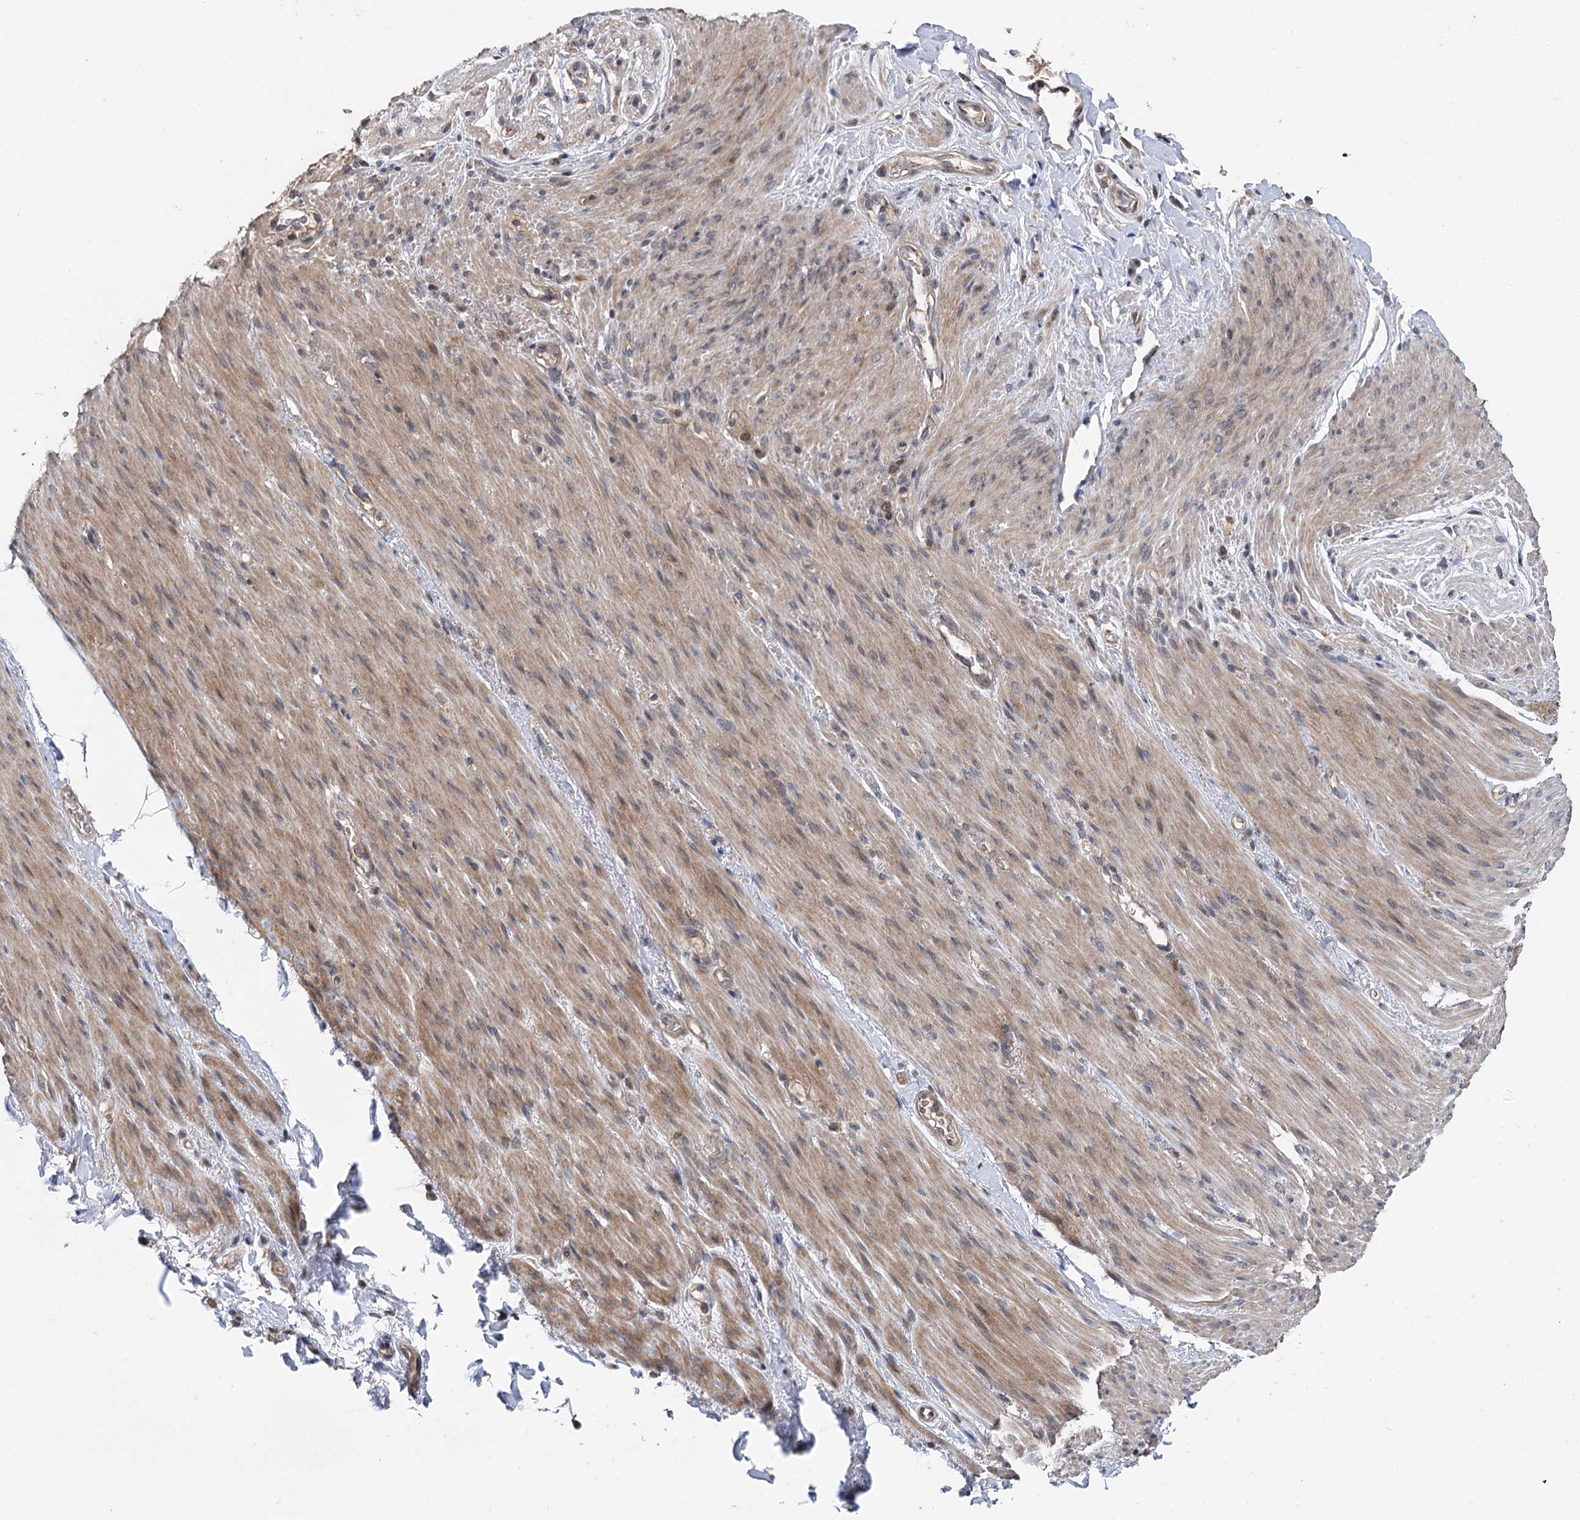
{"staining": {"intensity": "moderate", "quantity": ">75%", "location": "cytoplasmic/membranous,nuclear"}, "tissue": "soft tissue", "cell_type": "Chondrocytes", "image_type": "normal", "snomed": [{"axis": "morphology", "description": "Normal tissue, NOS"}, {"axis": "topography", "description": "Colon"}, {"axis": "topography", "description": "Peripheral nerve tissue"}], "caption": "High-power microscopy captured an IHC histopathology image of unremarkable soft tissue, revealing moderate cytoplasmic/membranous,nuclear staining in about >75% of chondrocytes. (IHC, brightfield microscopy, high magnification).", "gene": "STX6", "patient": {"sex": "female", "age": 61}}